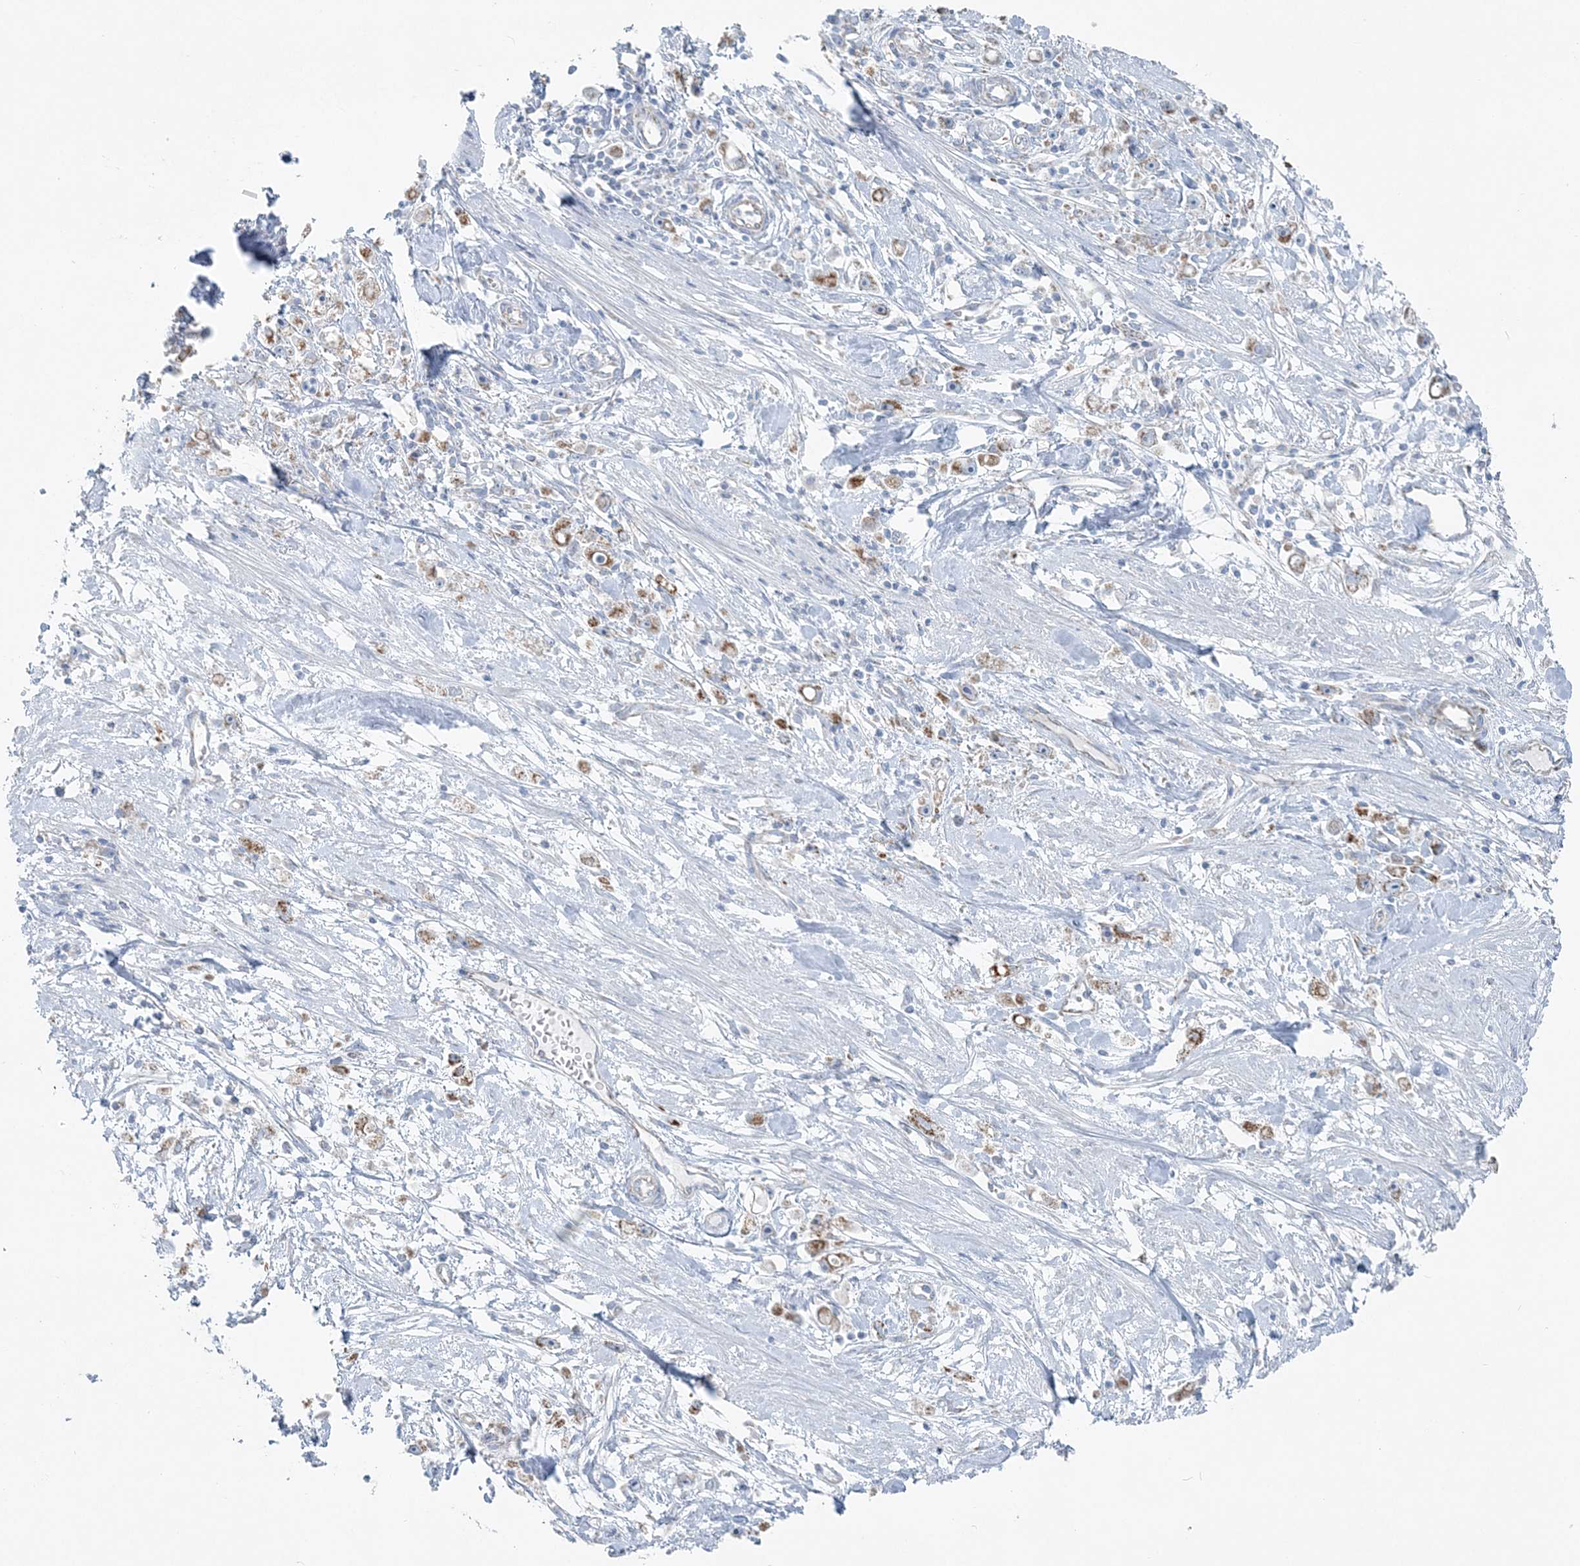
{"staining": {"intensity": "moderate", "quantity": "25%-75%", "location": "cytoplasmic/membranous"}, "tissue": "stomach cancer", "cell_type": "Tumor cells", "image_type": "cancer", "snomed": [{"axis": "morphology", "description": "Adenocarcinoma, NOS"}, {"axis": "topography", "description": "Stomach"}], "caption": "Immunohistochemical staining of stomach cancer (adenocarcinoma) reveals moderate cytoplasmic/membranous protein staining in about 25%-75% of tumor cells. The staining is performed using DAB brown chromogen to label protein expression. The nuclei are counter-stained blue using hematoxylin.", "gene": "PCCB", "patient": {"sex": "female", "age": 59}}